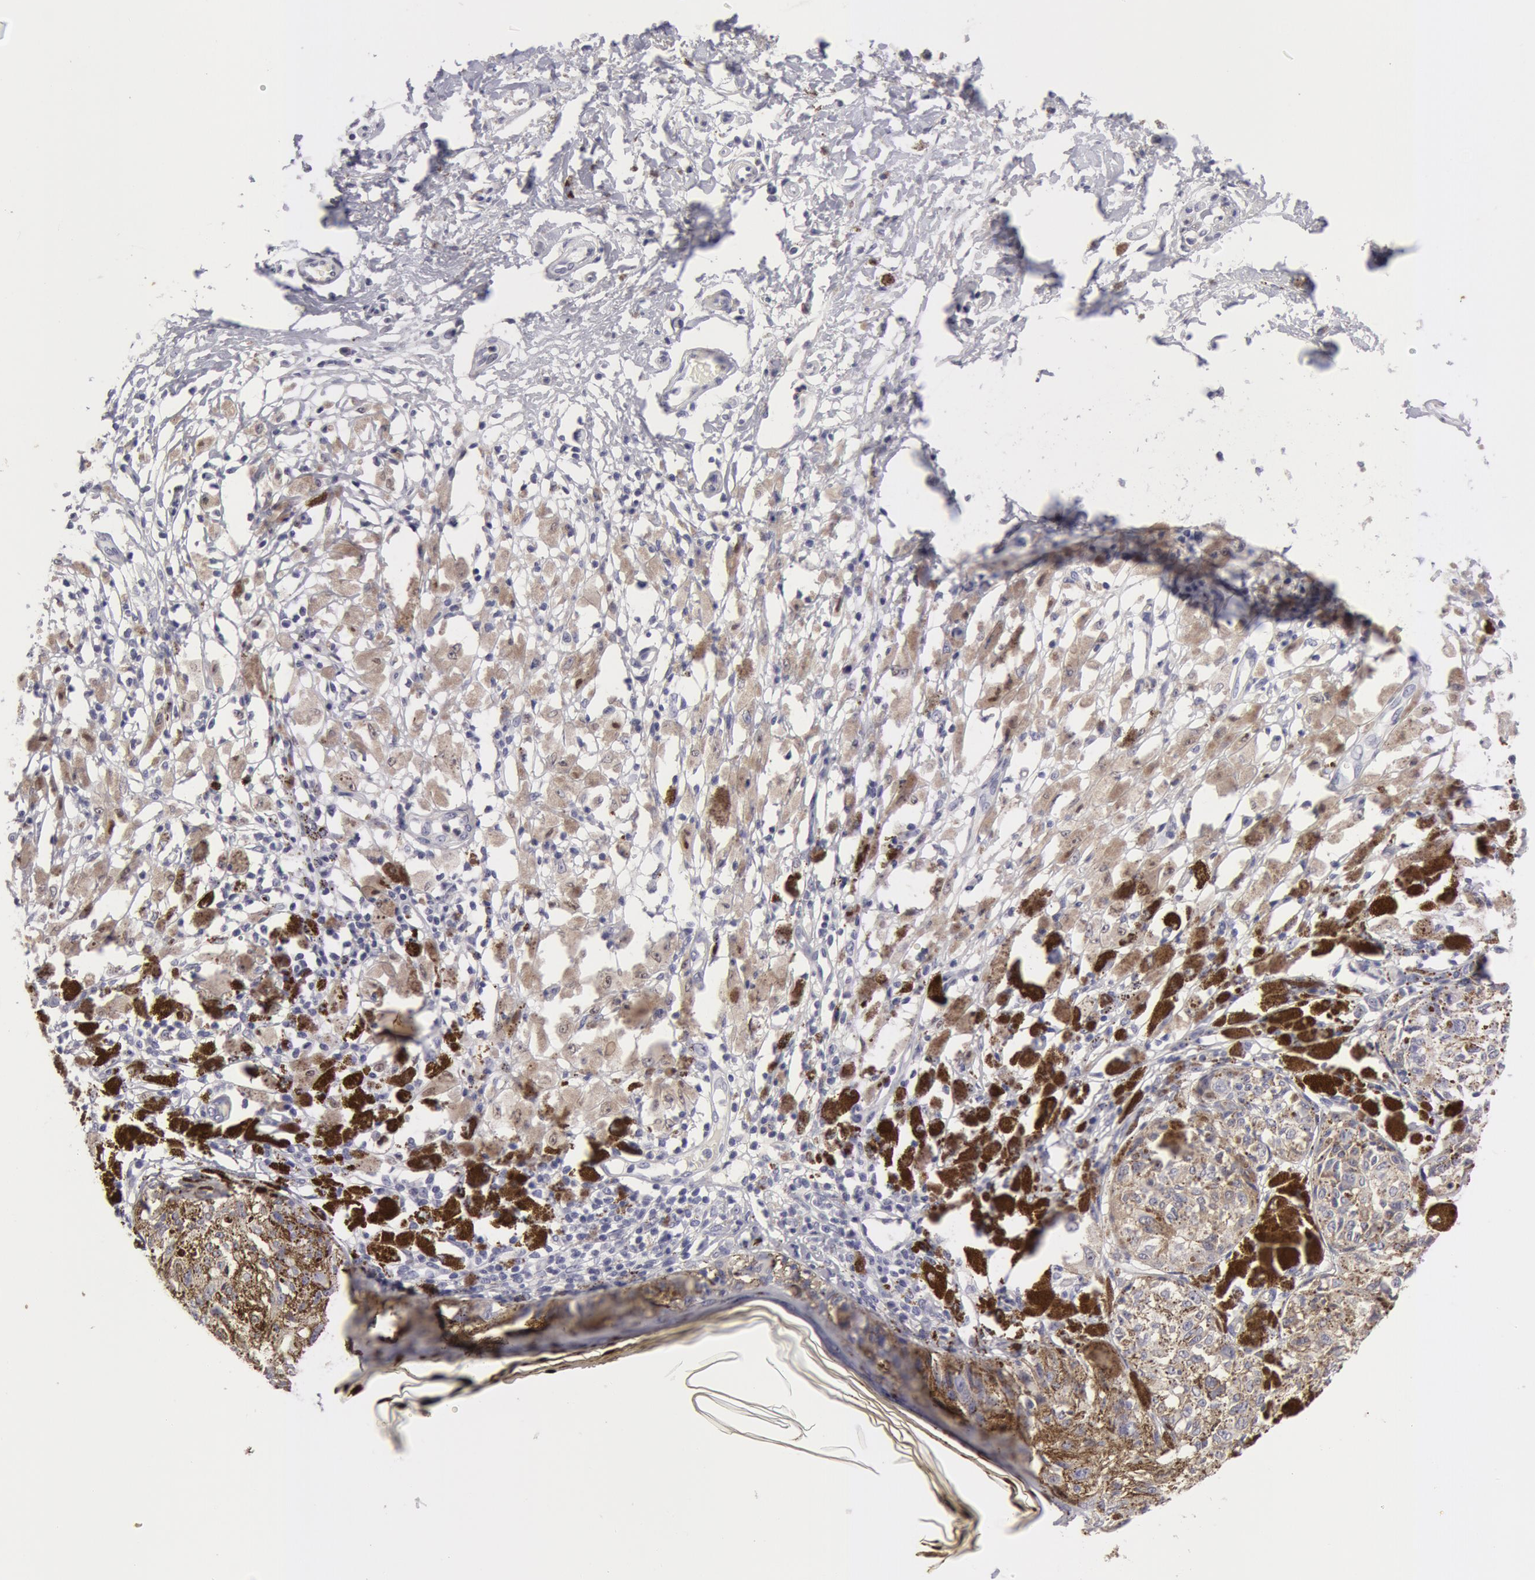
{"staining": {"intensity": "negative", "quantity": "none", "location": "none"}, "tissue": "melanoma", "cell_type": "Tumor cells", "image_type": "cancer", "snomed": [{"axis": "morphology", "description": "Malignant melanoma, NOS"}, {"axis": "topography", "description": "Skin"}], "caption": "Immunohistochemistry histopathology image of neoplastic tissue: human malignant melanoma stained with DAB shows no significant protein staining in tumor cells.", "gene": "NLGN4X", "patient": {"sex": "male", "age": 88}}